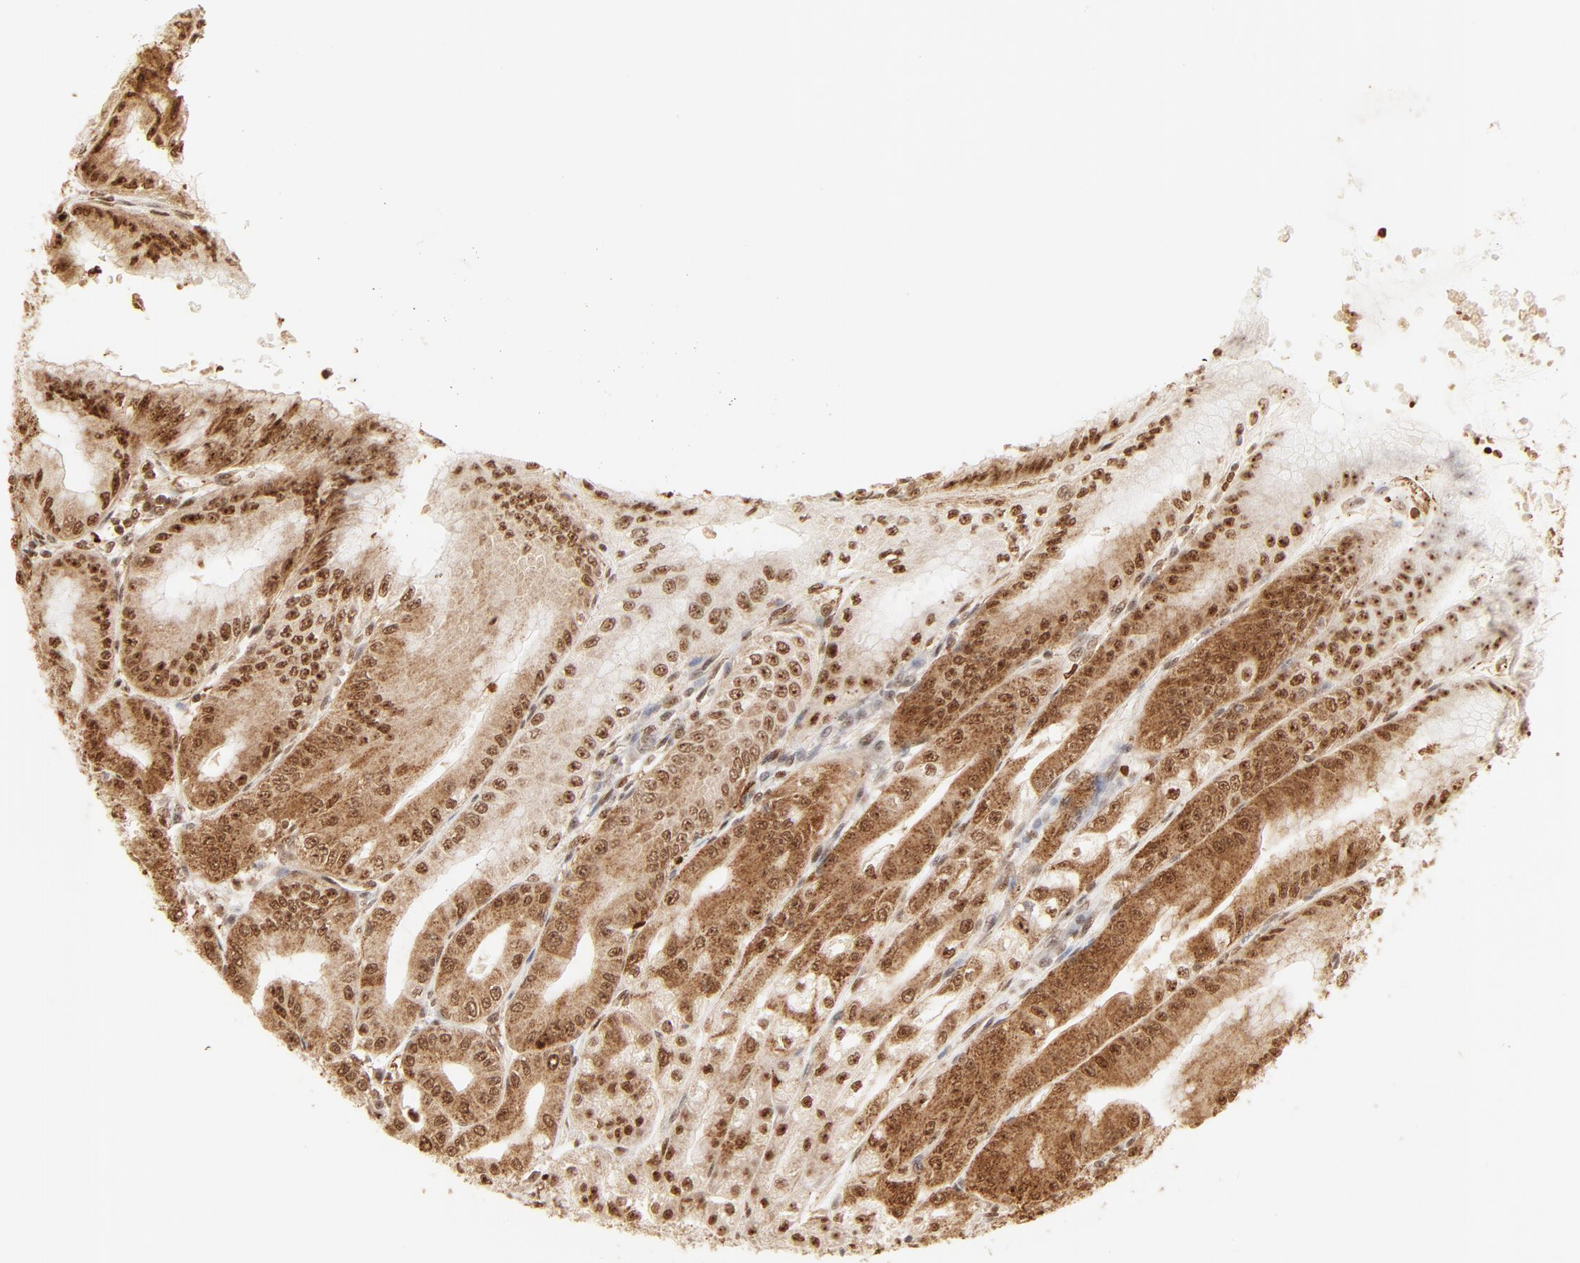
{"staining": {"intensity": "strong", "quantity": ">75%", "location": "cytoplasmic/membranous,nuclear"}, "tissue": "stomach", "cell_type": "Glandular cells", "image_type": "normal", "snomed": [{"axis": "morphology", "description": "Normal tissue, NOS"}, {"axis": "topography", "description": "Stomach, lower"}], "caption": "Immunohistochemistry (IHC) (DAB) staining of unremarkable human stomach reveals strong cytoplasmic/membranous,nuclear protein positivity in approximately >75% of glandular cells.", "gene": "FAM50A", "patient": {"sex": "male", "age": 71}}